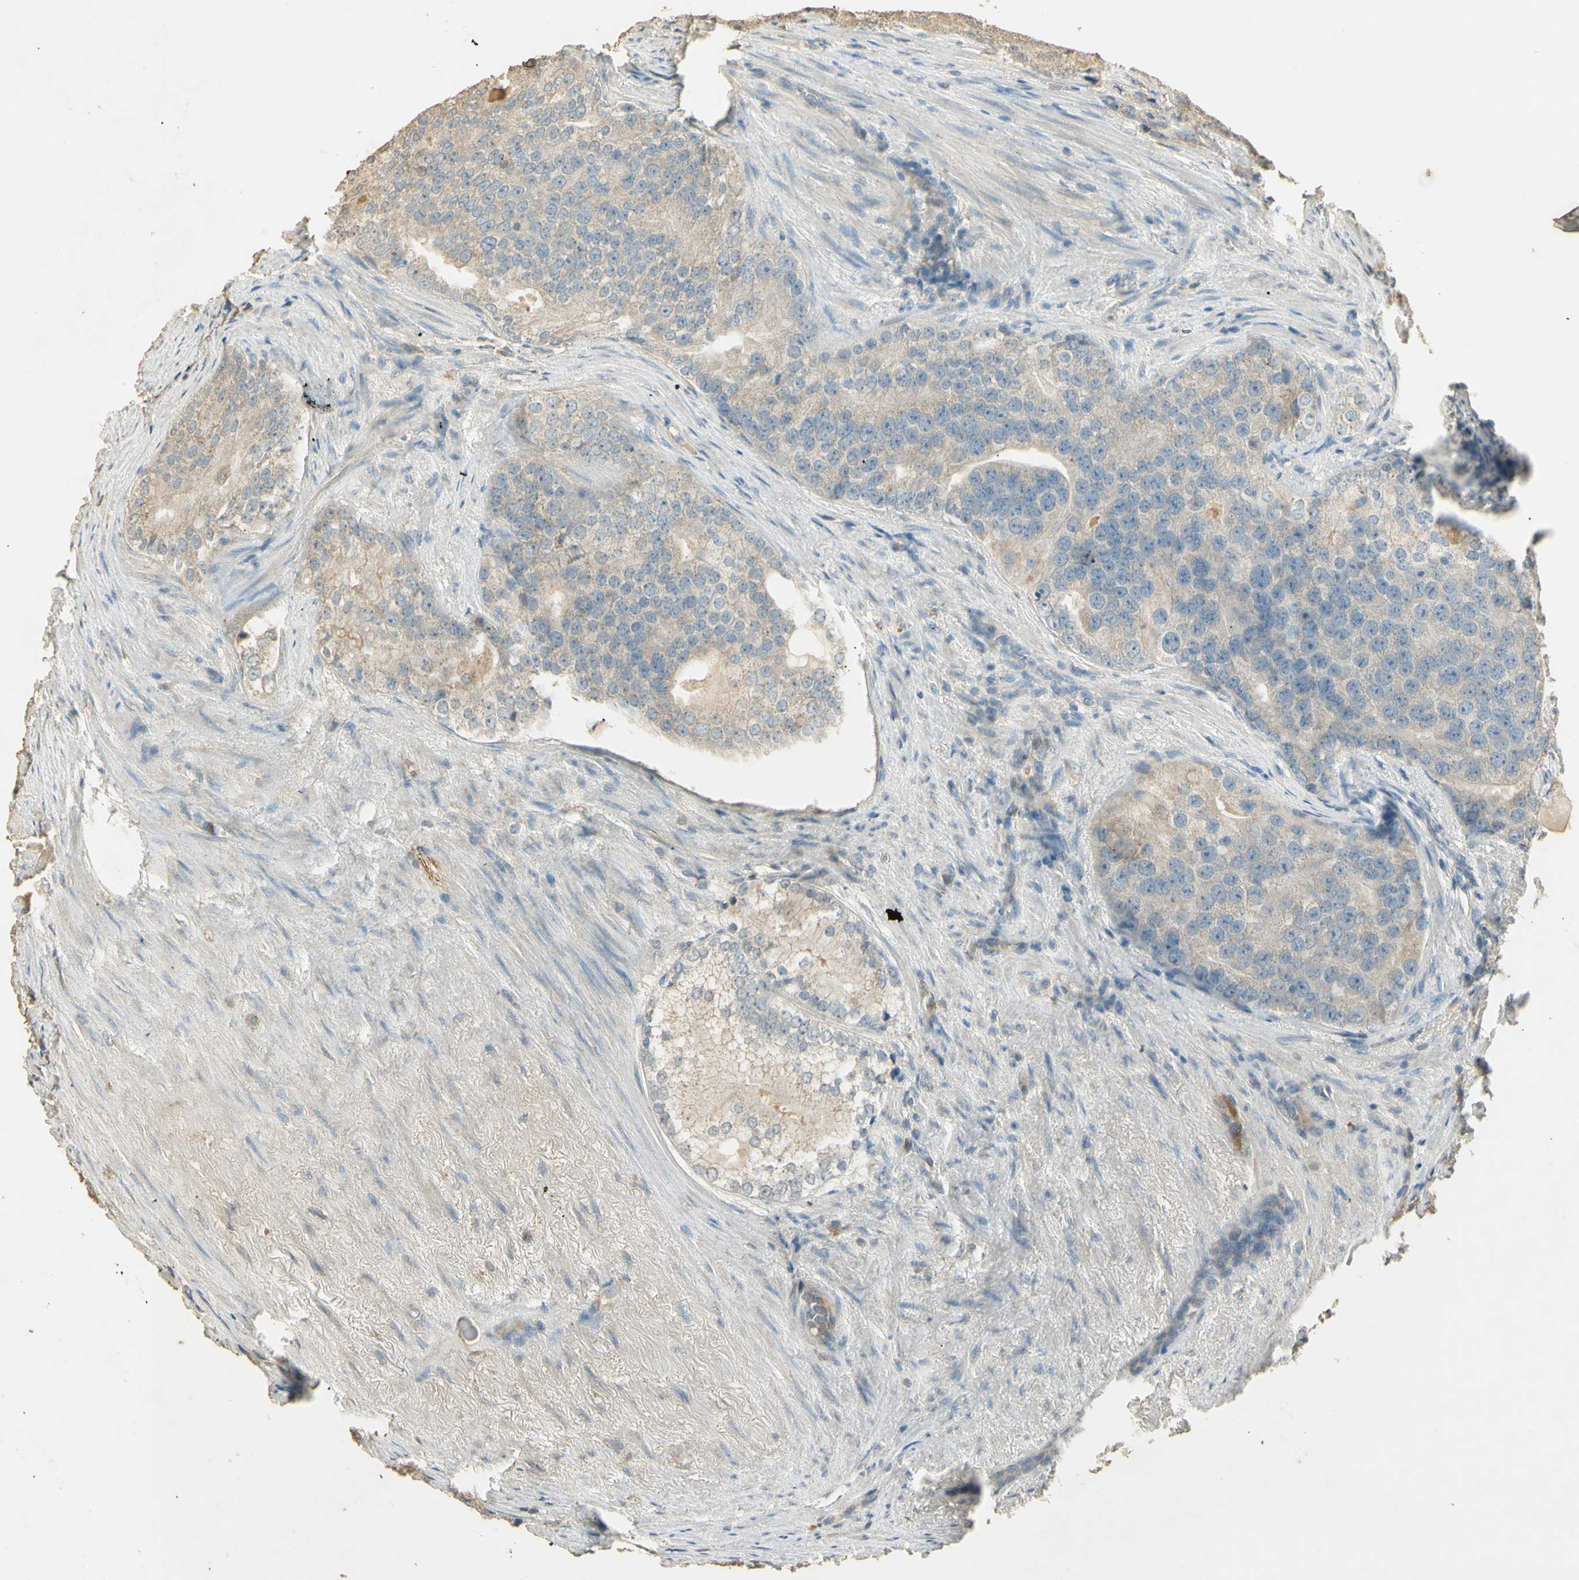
{"staining": {"intensity": "weak", "quantity": "25%-75%", "location": "cytoplasmic/membranous"}, "tissue": "prostate cancer", "cell_type": "Tumor cells", "image_type": "cancer", "snomed": [{"axis": "morphology", "description": "Adenocarcinoma, High grade"}, {"axis": "topography", "description": "Prostate"}], "caption": "This is an image of immunohistochemistry staining of prostate adenocarcinoma (high-grade), which shows weak positivity in the cytoplasmic/membranous of tumor cells.", "gene": "UXS1", "patient": {"sex": "male", "age": 66}}